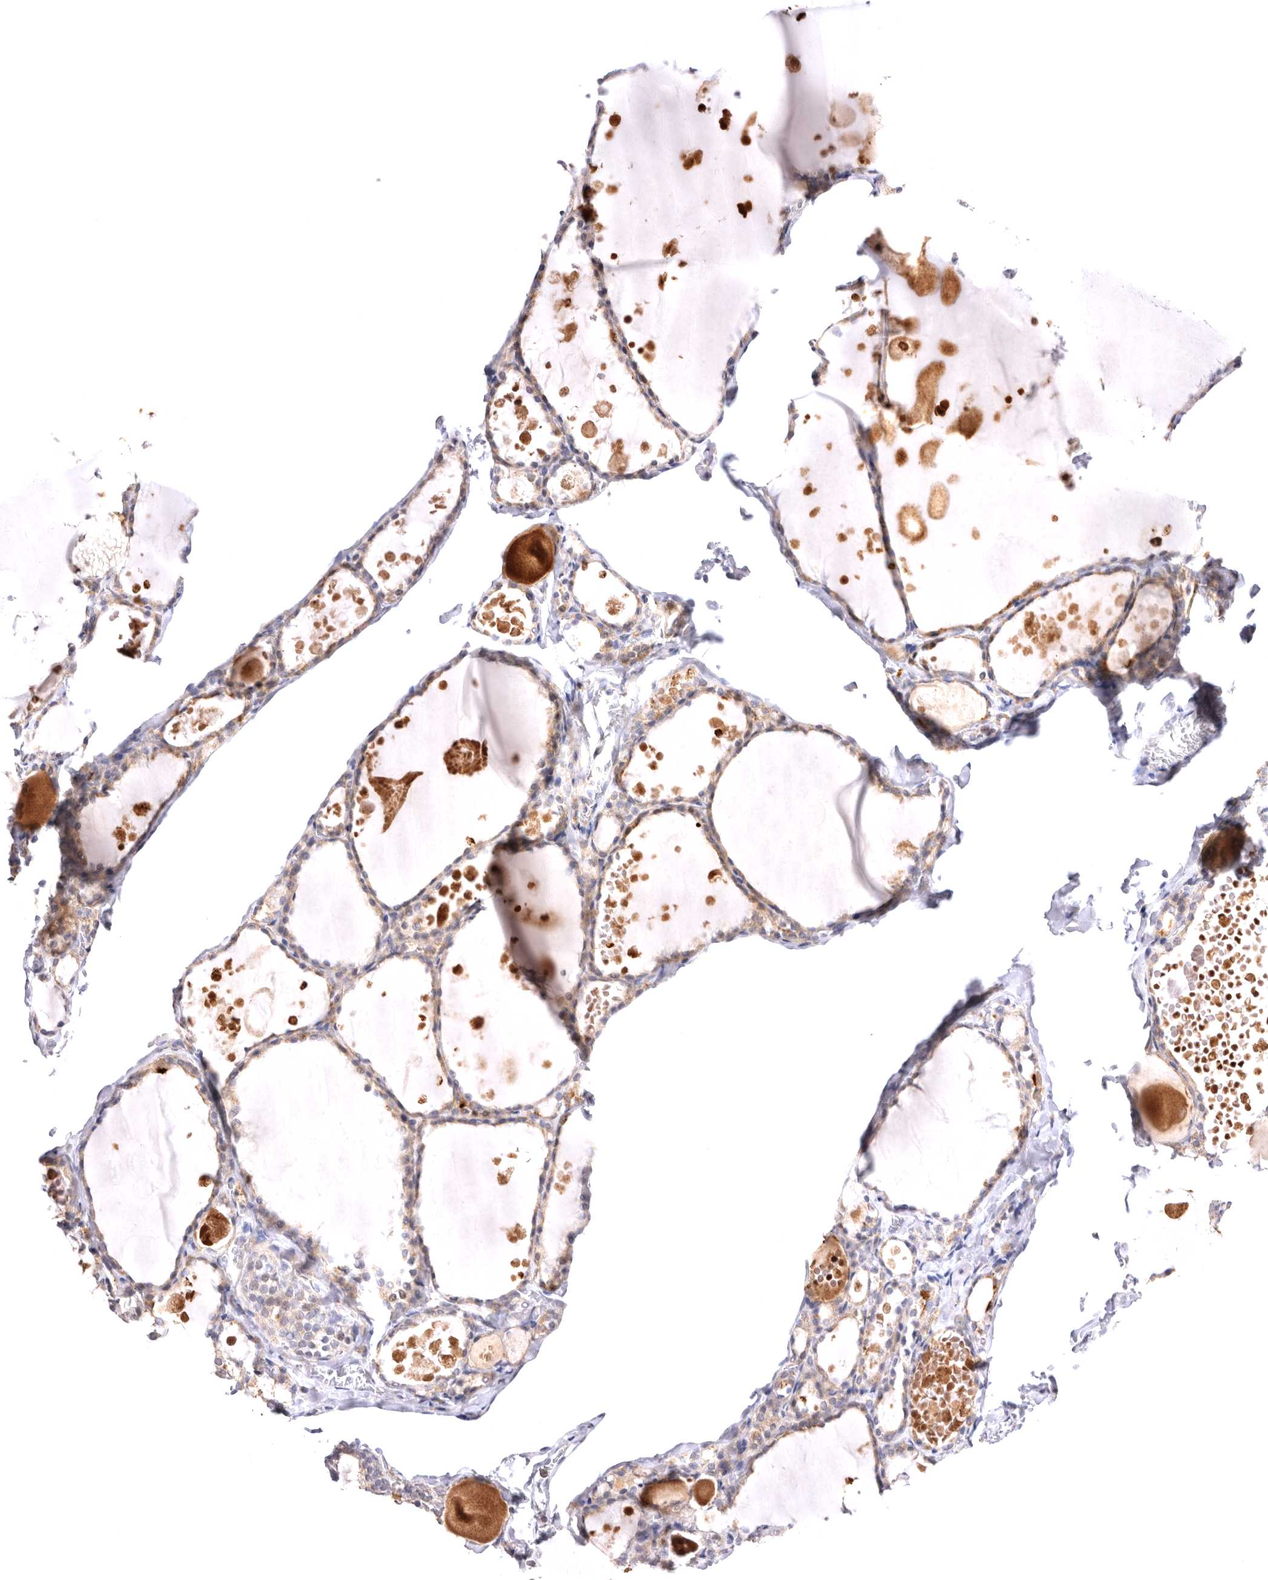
{"staining": {"intensity": "moderate", "quantity": ">75%", "location": "cytoplasmic/membranous"}, "tissue": "thyroid gland", "cell_type": "Glandular cells", "image_type": "normal", "snomed": [{"axis": "morphology", "description": "Normal tissue, NOS"}, {"axis": "topography", "description": "Thyroid gland"}], "caption": "Glandular cells exhibit medium levels of moderate cytoplasmic/membranous expression in about >75% of cells in unremarkable human thyroid gland. The protein is shown in brown color, while the nuclei are stained blue.", "gene": "VPS45", "patient": {"sex": "male", "age": 56}}